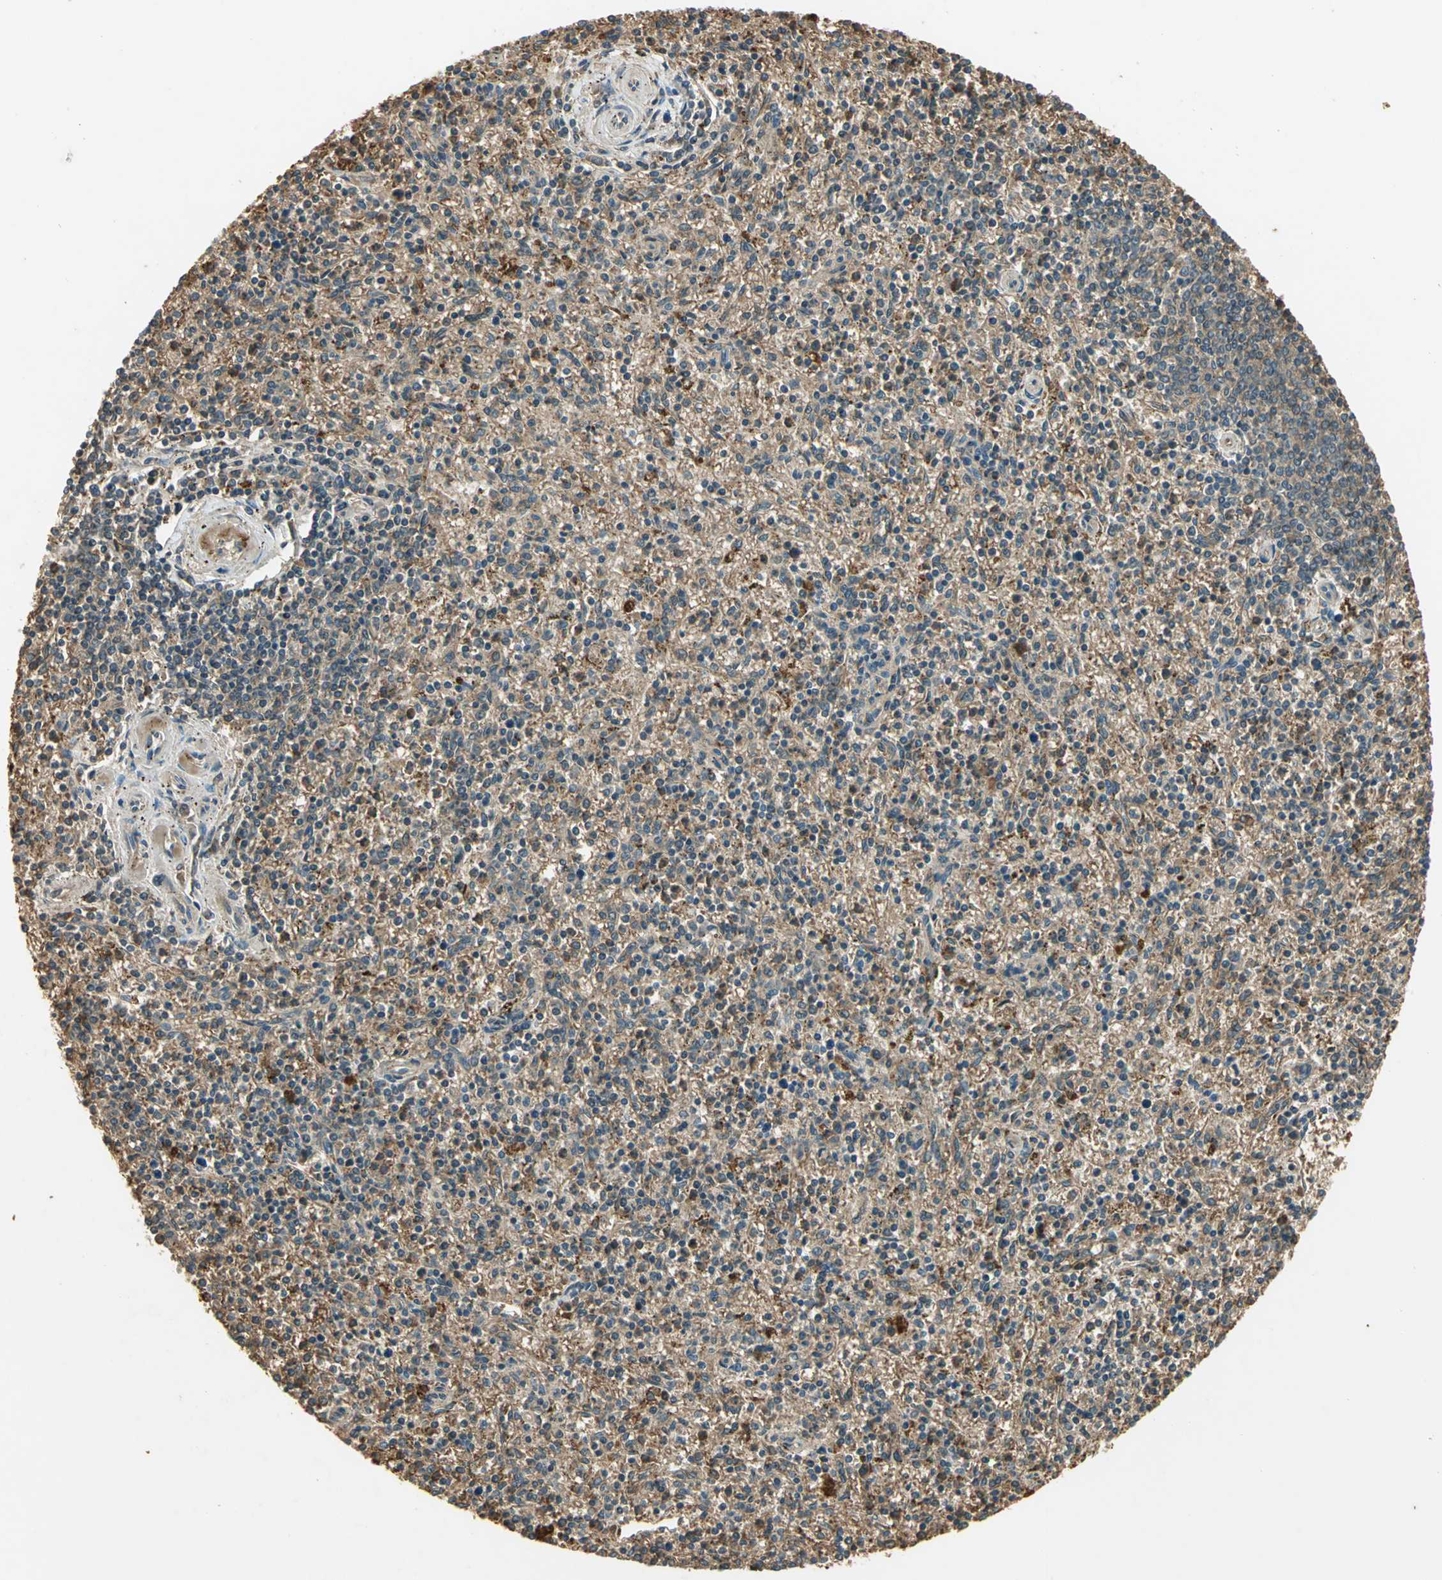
{"staining": {"intensity": "weak", "quantity": ">75%", "location": "cytoplasmic/membranous"}, "tissue": "spleen", "cell_type": "Cells in red pulp", "image_type": "normal", "snomed": [{"axis": "morphology", "description": "Normal tissue, NOS"}, {"axis": "topography", "description": "Spleen"}], "caption": "Unremarkable spleen reveals weak cytoplasmic/membranous positivity in about >75% of cells in red pulp (DAB (3,3'-diaminobenzidine) IHC, brown staining for protein, blue staining for nuclei)..", "gene": "KEAP1", "patient": {"sex": "male", "age": 72}}